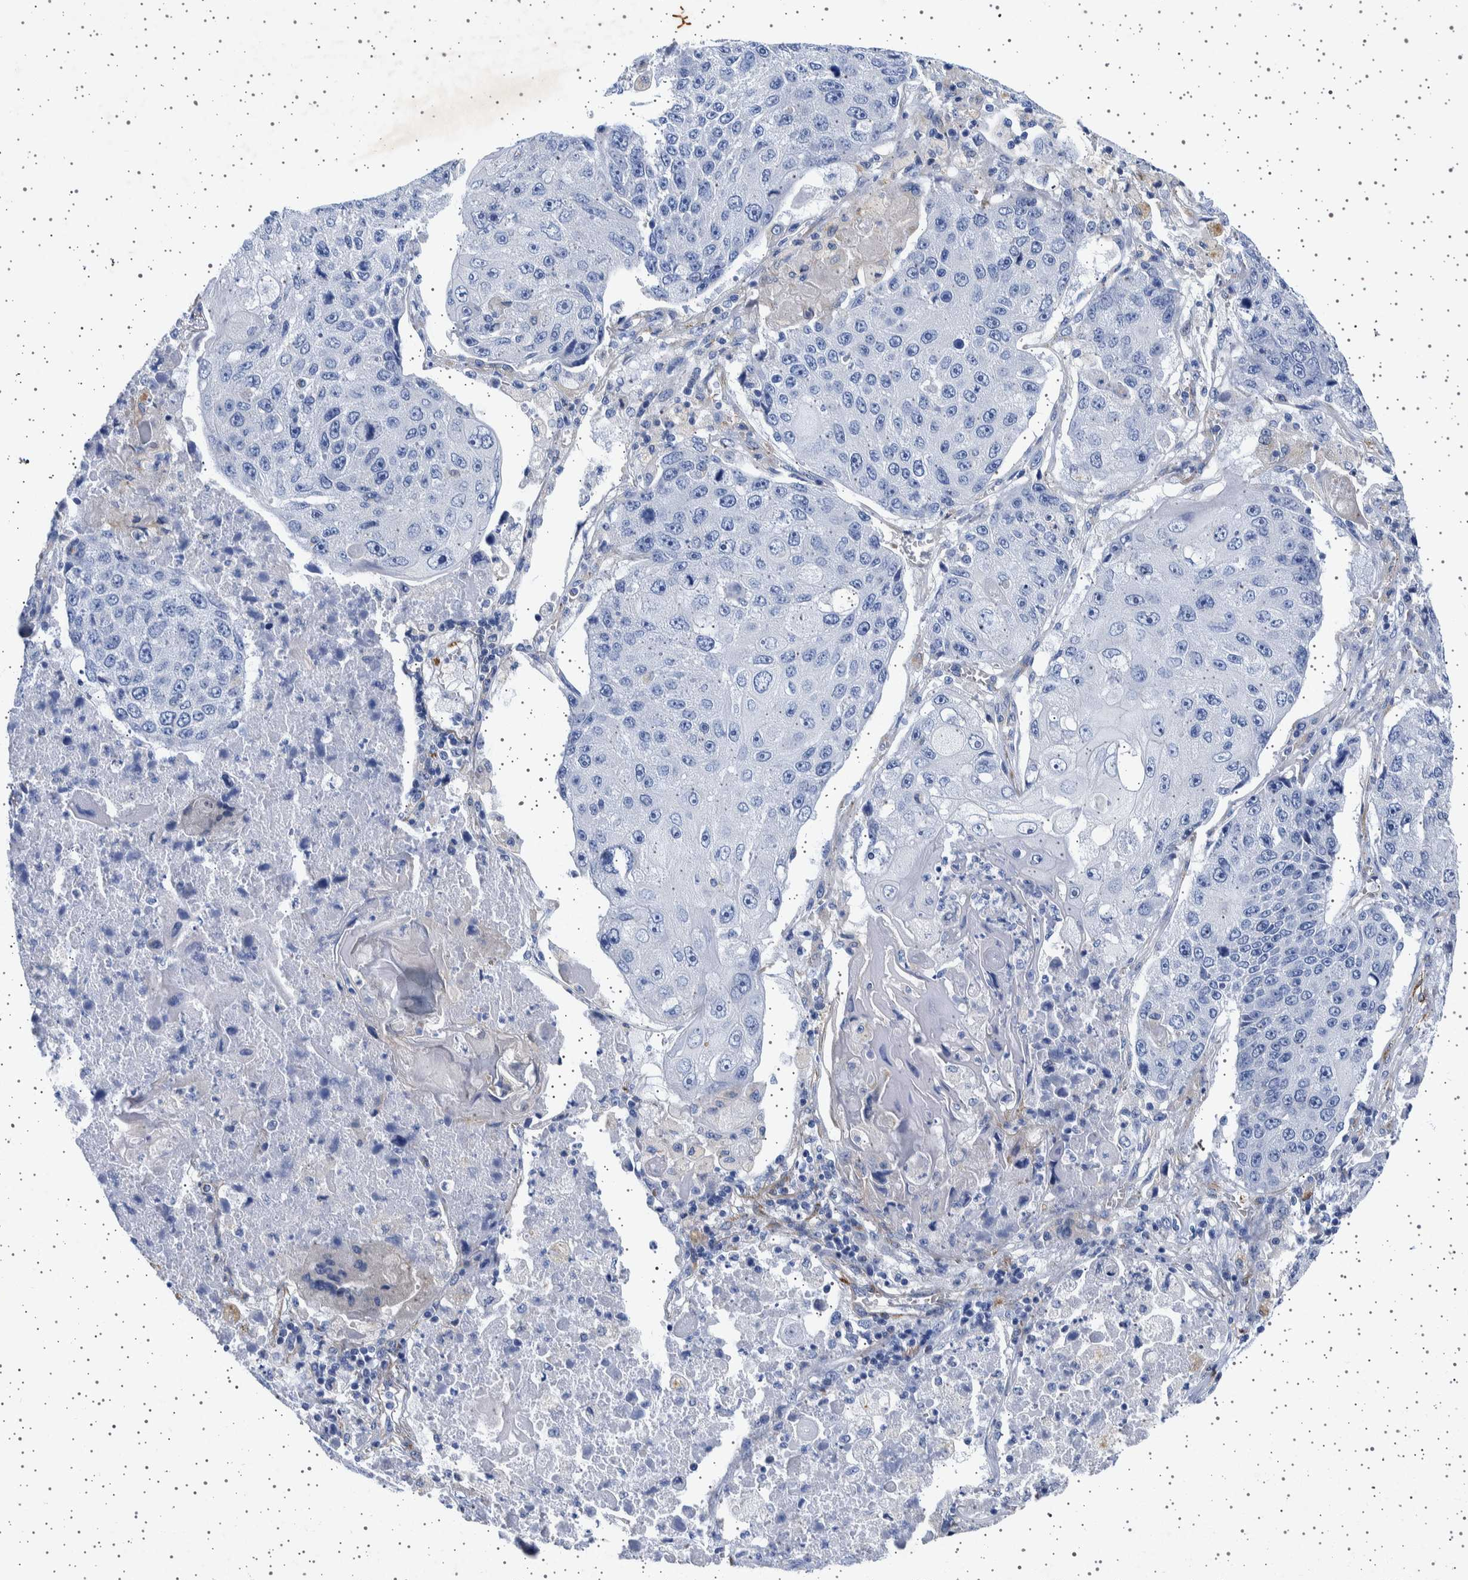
{"staining": {"intensity": "negative", "quantity": "none", "location": "none"}, "tissue": "lung cancer", "cell_type": "Tumor cells", "image_type": "cancer", "snomed": [{"axis": "morphology", "description": "Squamous cell carcinoma, NOS"}, {"axis": "topography", "description": "Lung"}], "caption": "A micrograph of squamous cell carcinoma (lung) stained for a protein reveals no brown staining in tumor cells.", "gene": "SEPTIN4", "patient": {"sex": "male", "age": 61}}